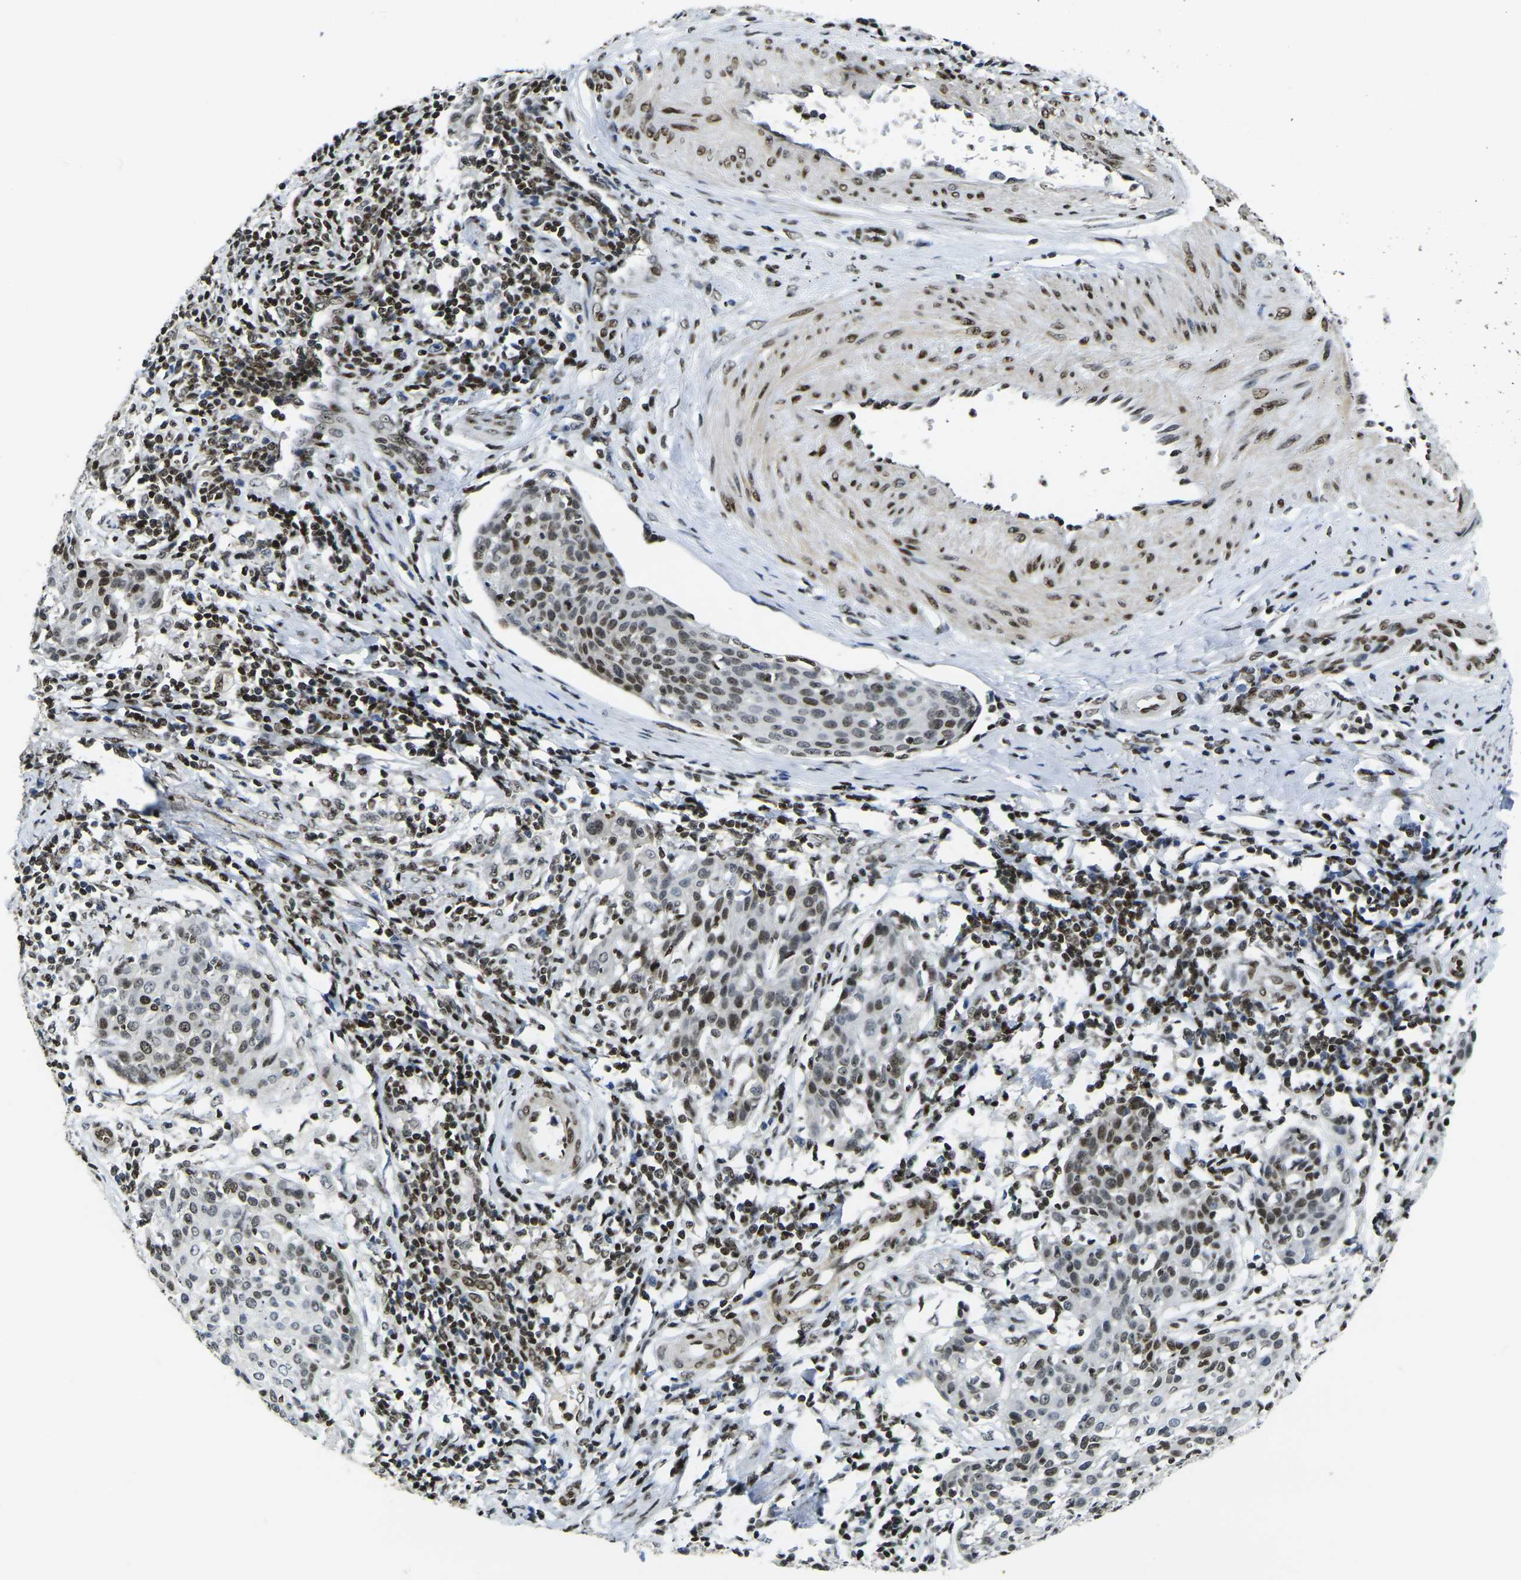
{"staining": {"intensity": "strong", "quantity": "25%-75%", "location": "nuclear"}, "tissue": "cervical cancer", "cell_type": "Tumor cells", "image_type": "cancer", "snomed": [{"axis": "morphology", "description": "Squamous cell carcinoma, NOS"}, {"axis": "topography", "description": "Cervix"}], "caption": "Squamous cell carcinoma (cervical) tissue reveals strong nuclear staining in approximately 25%-75% of tumor cells The staining is performed using DAB brown chromogen to label protein expression. The nuclei are counter-stained blue using hematoxylin.", "gene": "H1-10", "patient": {"sex": "female", "age": 38}}